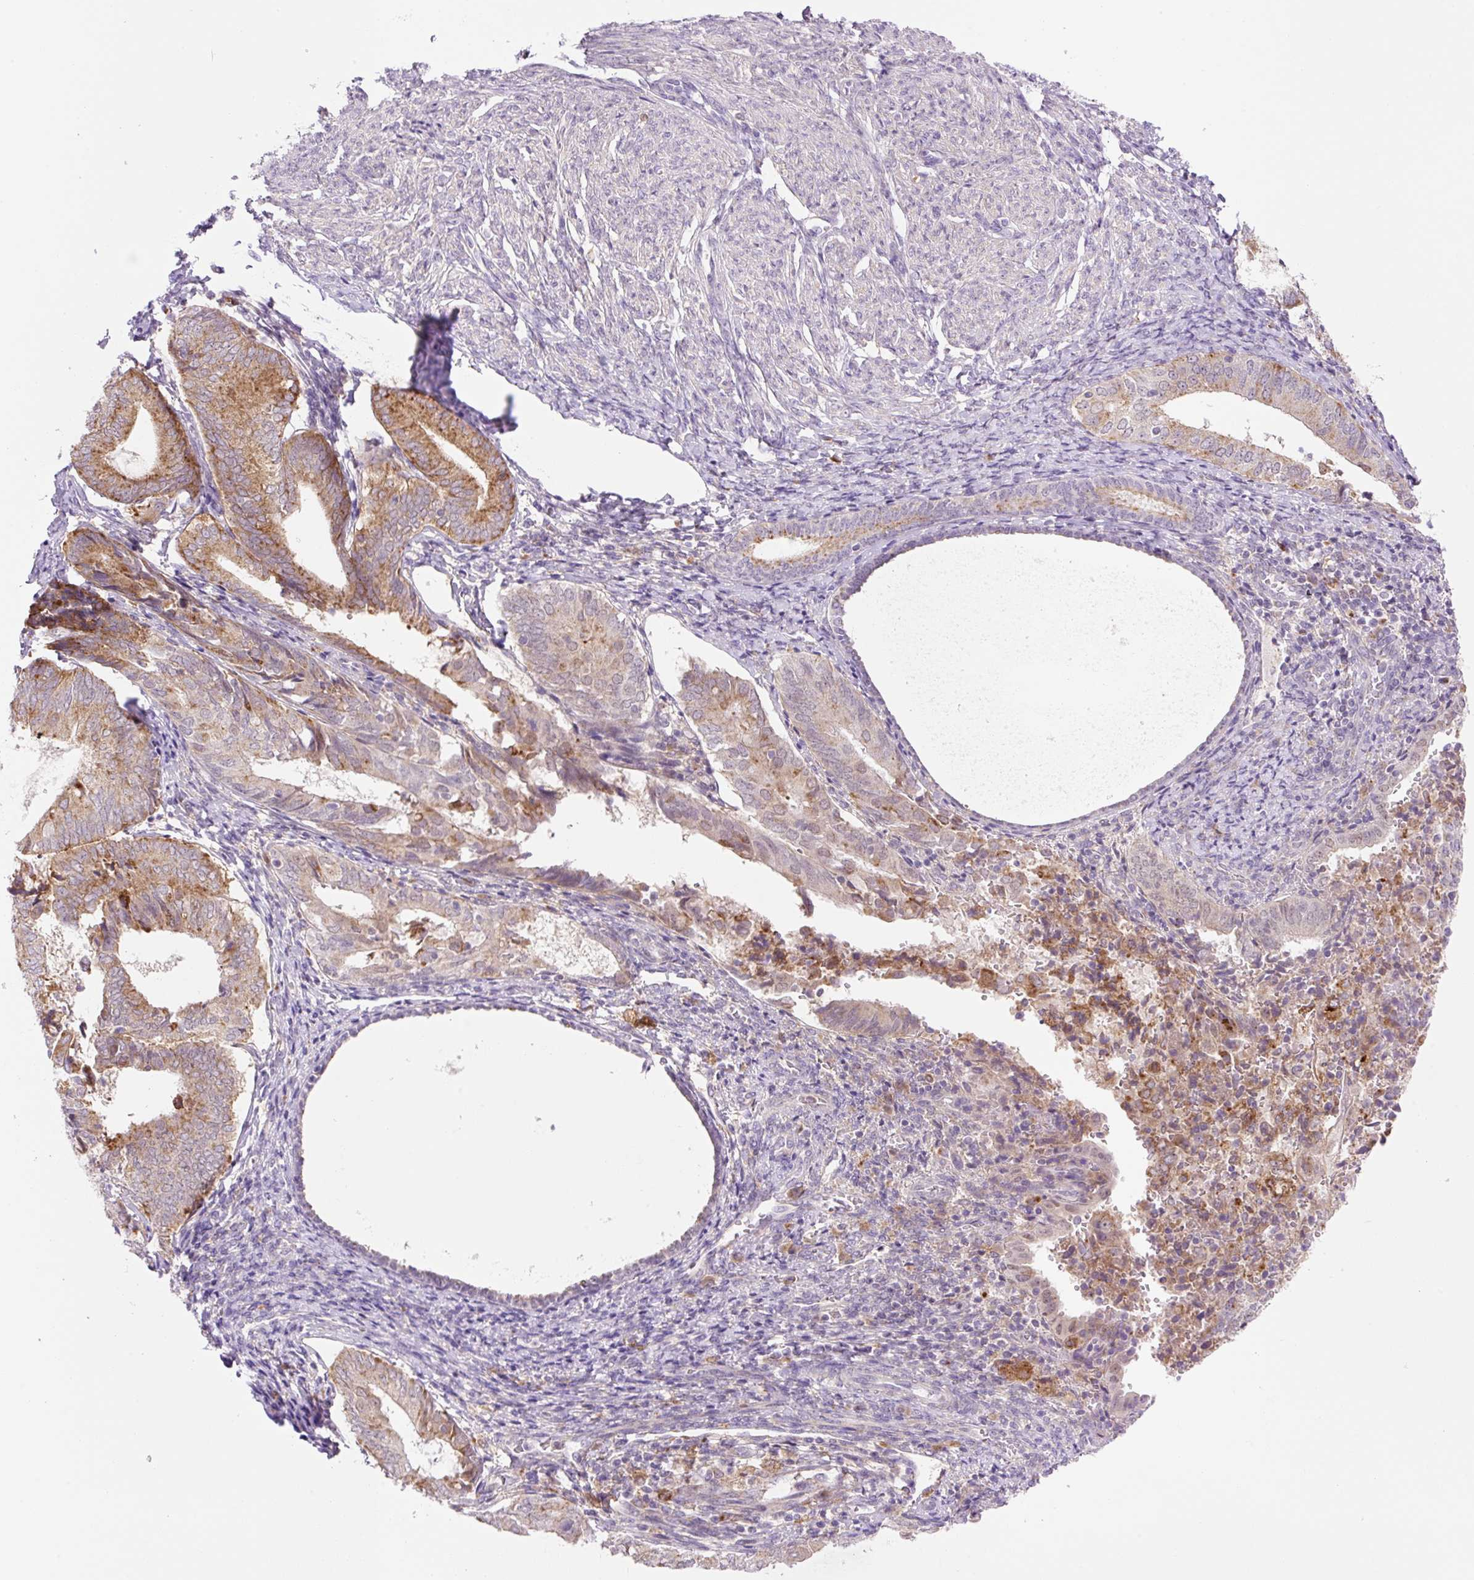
{"staining": {"intensity": "moderate", "quantity": "25%-75%", "location": "cytoplasmic/membranous"}, "tissue": "endometrial cancer", "cell_type": "Tumor cells", "image_type": "cancer", "snomed": [{"axis": "morphology", "description": "Adenocarcinoma, NOS"}, {"axis": "topography", "description": "Endometrium"}], "caption": "This histopathology image demonstrates immunohistochemistry staining of endometrial cancer (adenocarcinoma), with medium moderate cytoplasmic/membranous expression in approximately 25%-75% of tumor cells.", "gene": "CEBPZOS", "patient": {"sex": "female", "age": 87}}